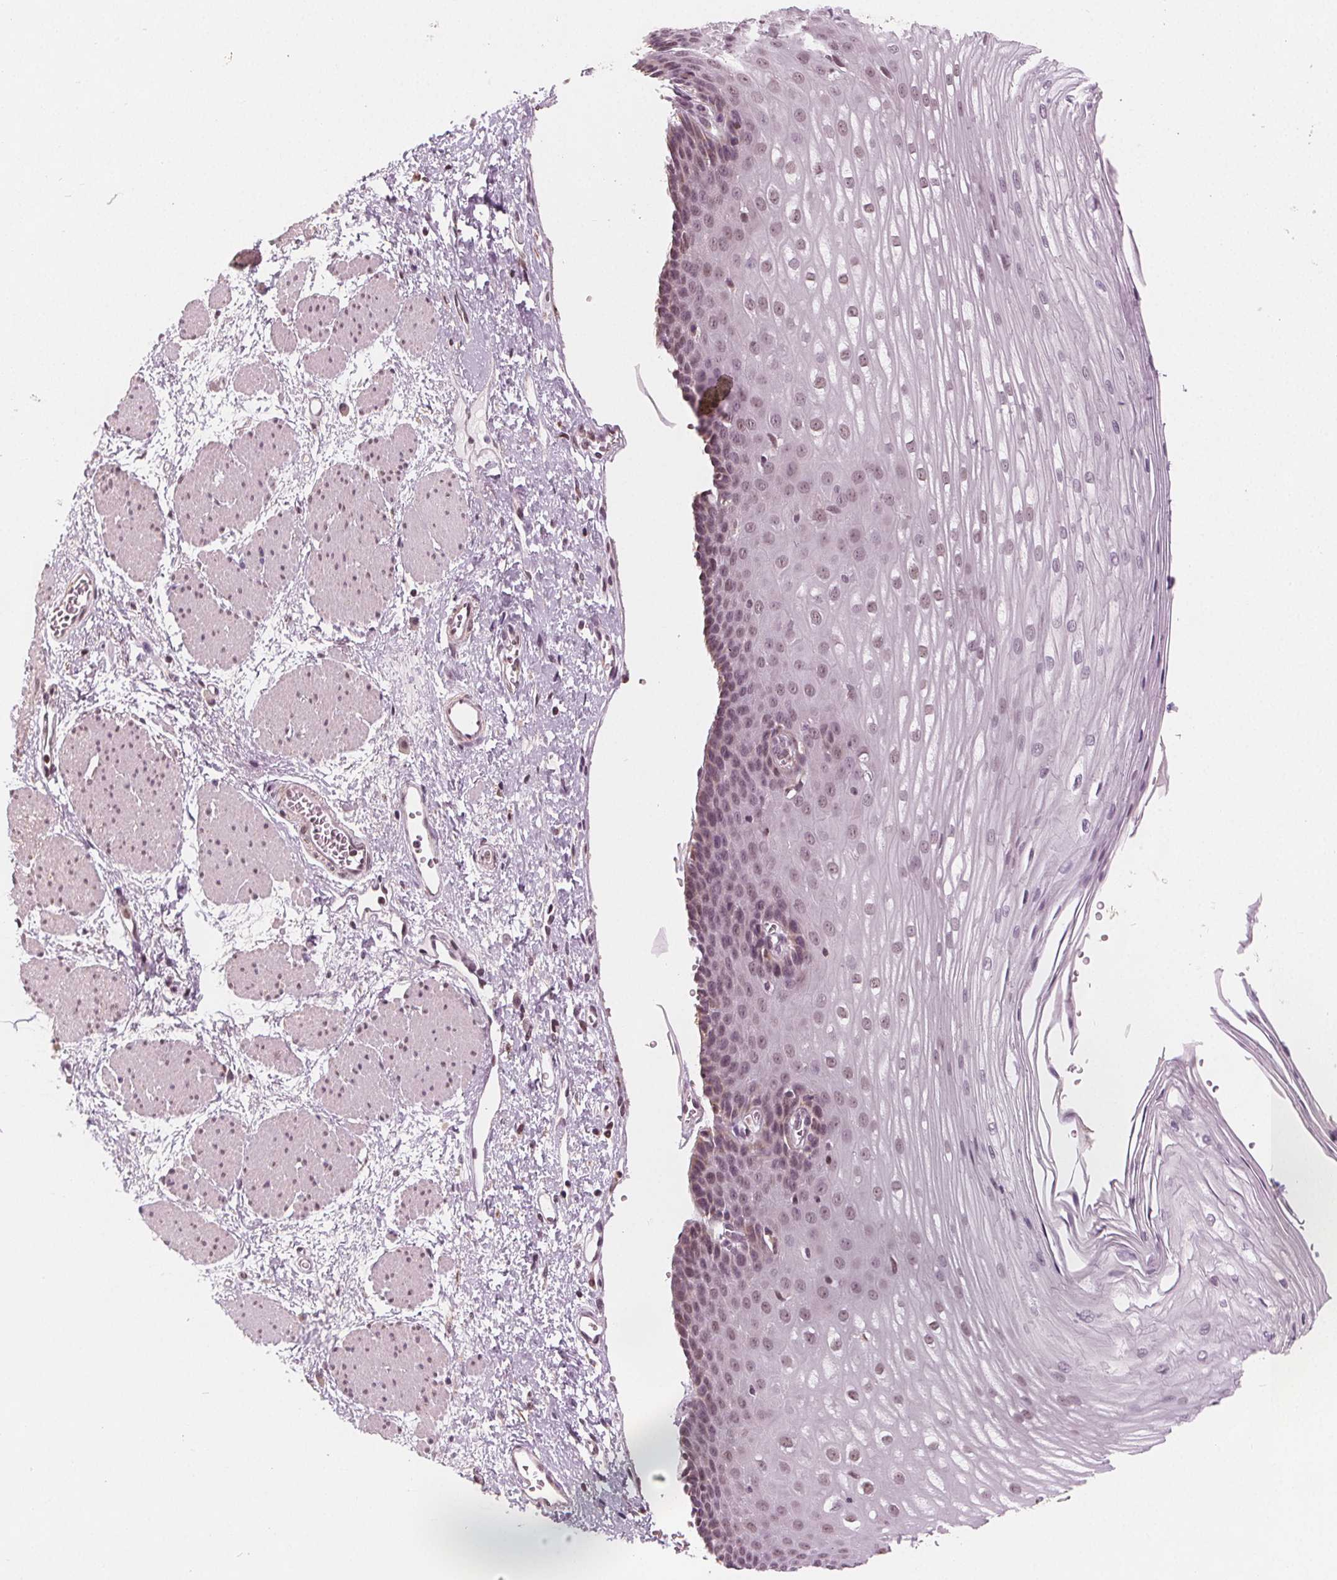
{"staining": {"intensity": "moderate", "quantity": ">75%", "location": "nuclear"}, "tissue": "esophagus", "cell_type": "Squamous epithelial cells", "image_type": "normal", "snomed": [{"axis": "morphology", "description": "Normal tissue, NOS"}, {"axis": "topography", "description": "Esophagus"}], "caption": "Moderate nuclear expression for a protein is seen in approximately >75% of squamous epithelial cells of benign esophagus using immunohistochemistry (IHC).", "gene": "DPM2", "patient": {"sex": "male", "age": 62}}